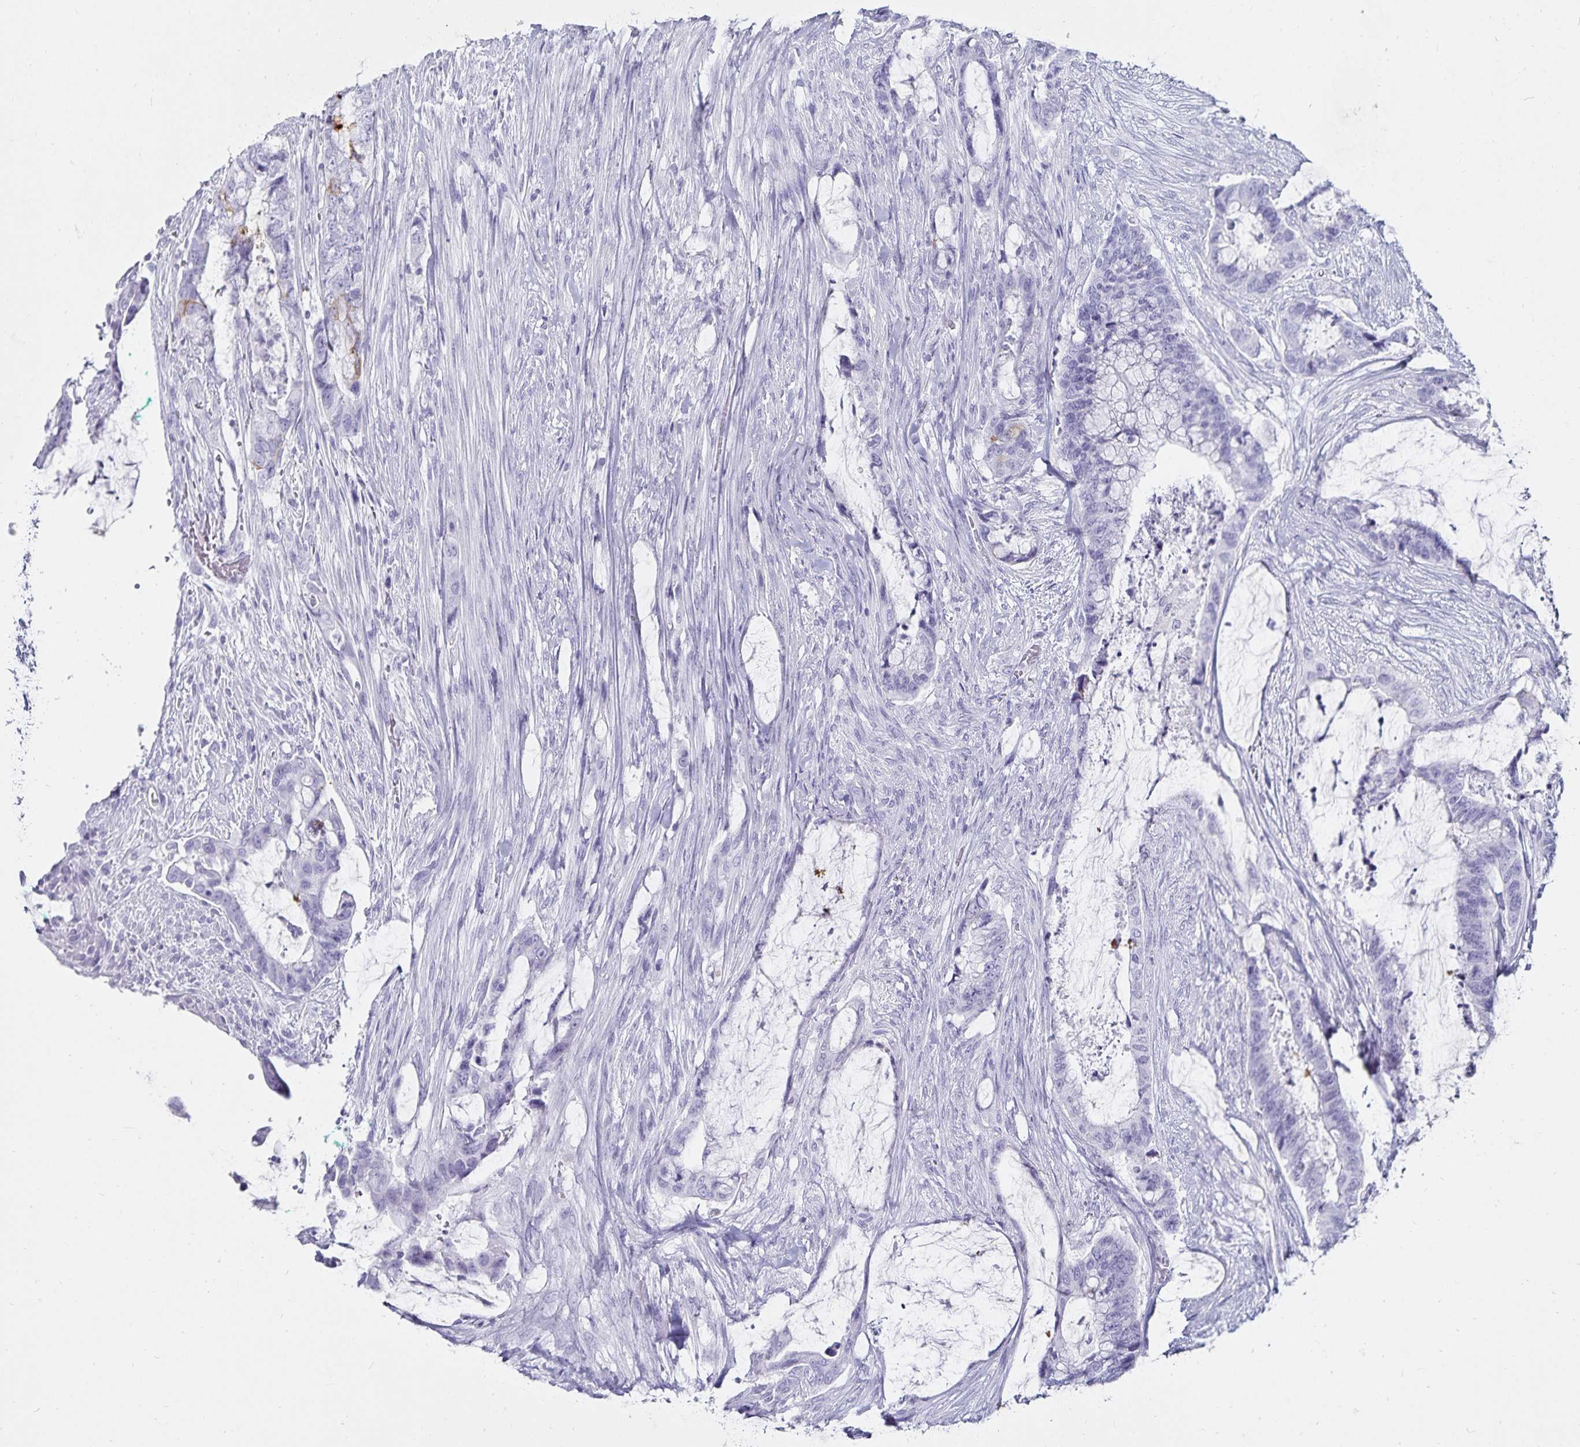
{"staining": {"intensity": "negative", "quantity": "none", "location": "none"}, "tissue": "colorectal cancer", "cell_type": "Tumor cells", "image_type": "cancer", "snomed": [{"axis": "morphology", "description": "Adenocarcinoma, NOS"}, {"axis": "topography", "description": "Rectum"}], "caption": "High magnification brightfield microscopy of colorectal adenocarcinoma stained with DAB (3,3'-diaminobenzidine) (brown) and counterstained with hematoxylin (blue): tumor cells show no significant positivity.", "gene": "DEFA6", "patient": {"sex": "female", "age": 59}}